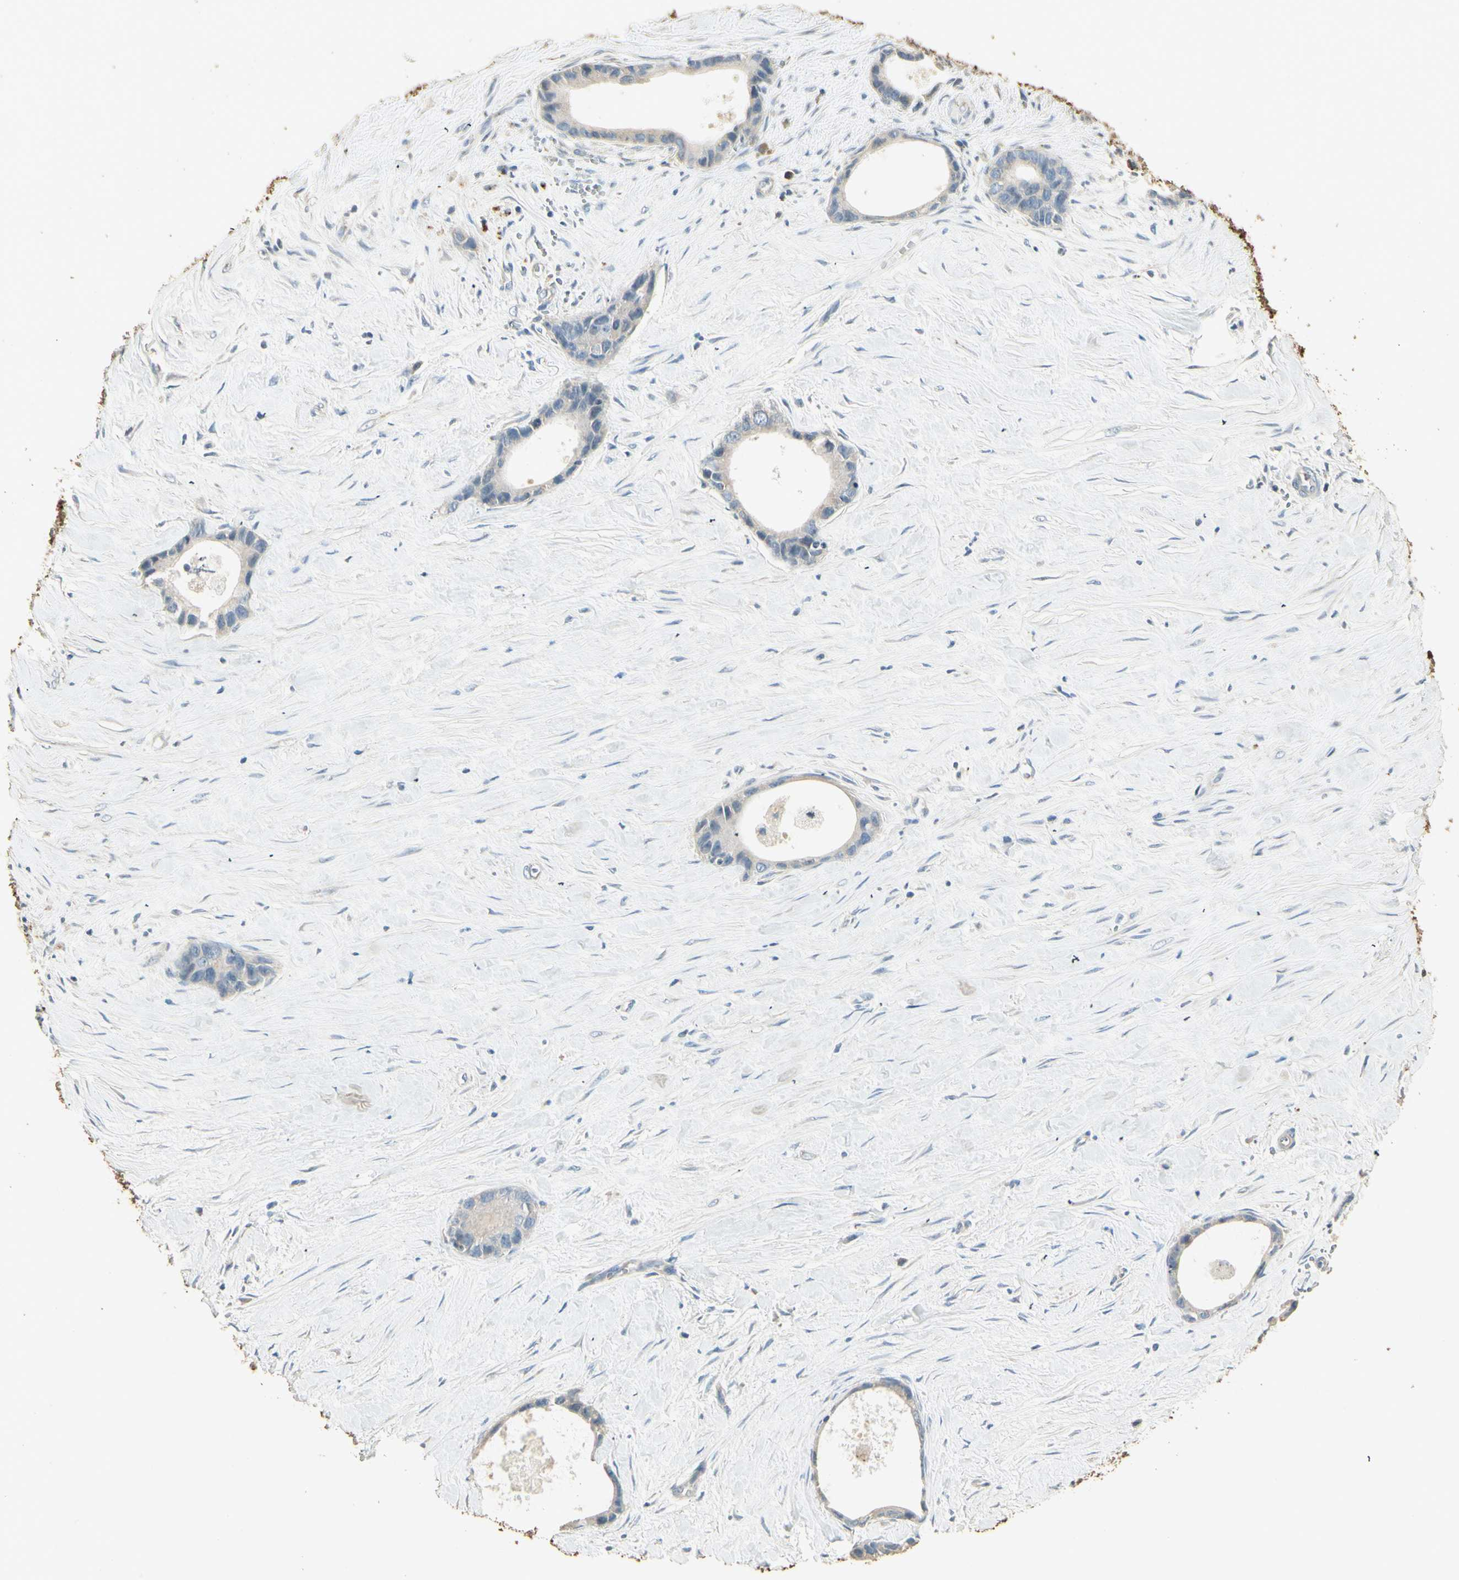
{"staining": {"intensity": "negative", "quantity": "none", "location": "none"}, "tissue": "liver cancer", "cell_type": "Tumor cells", "image_type": "cancer", "snomed": [{"axis": "morphology", "description": "Cholangiocarcinoma"}, {"axis": "topography", "description": "Liver"}], "caption": "Liver cancer (cholangiocarcinoma) stained for a protein using IHC exhibits no staining tumor cells.", "gene": "ARHGEF17", "patient": {"sex": "female", "age": 55}}